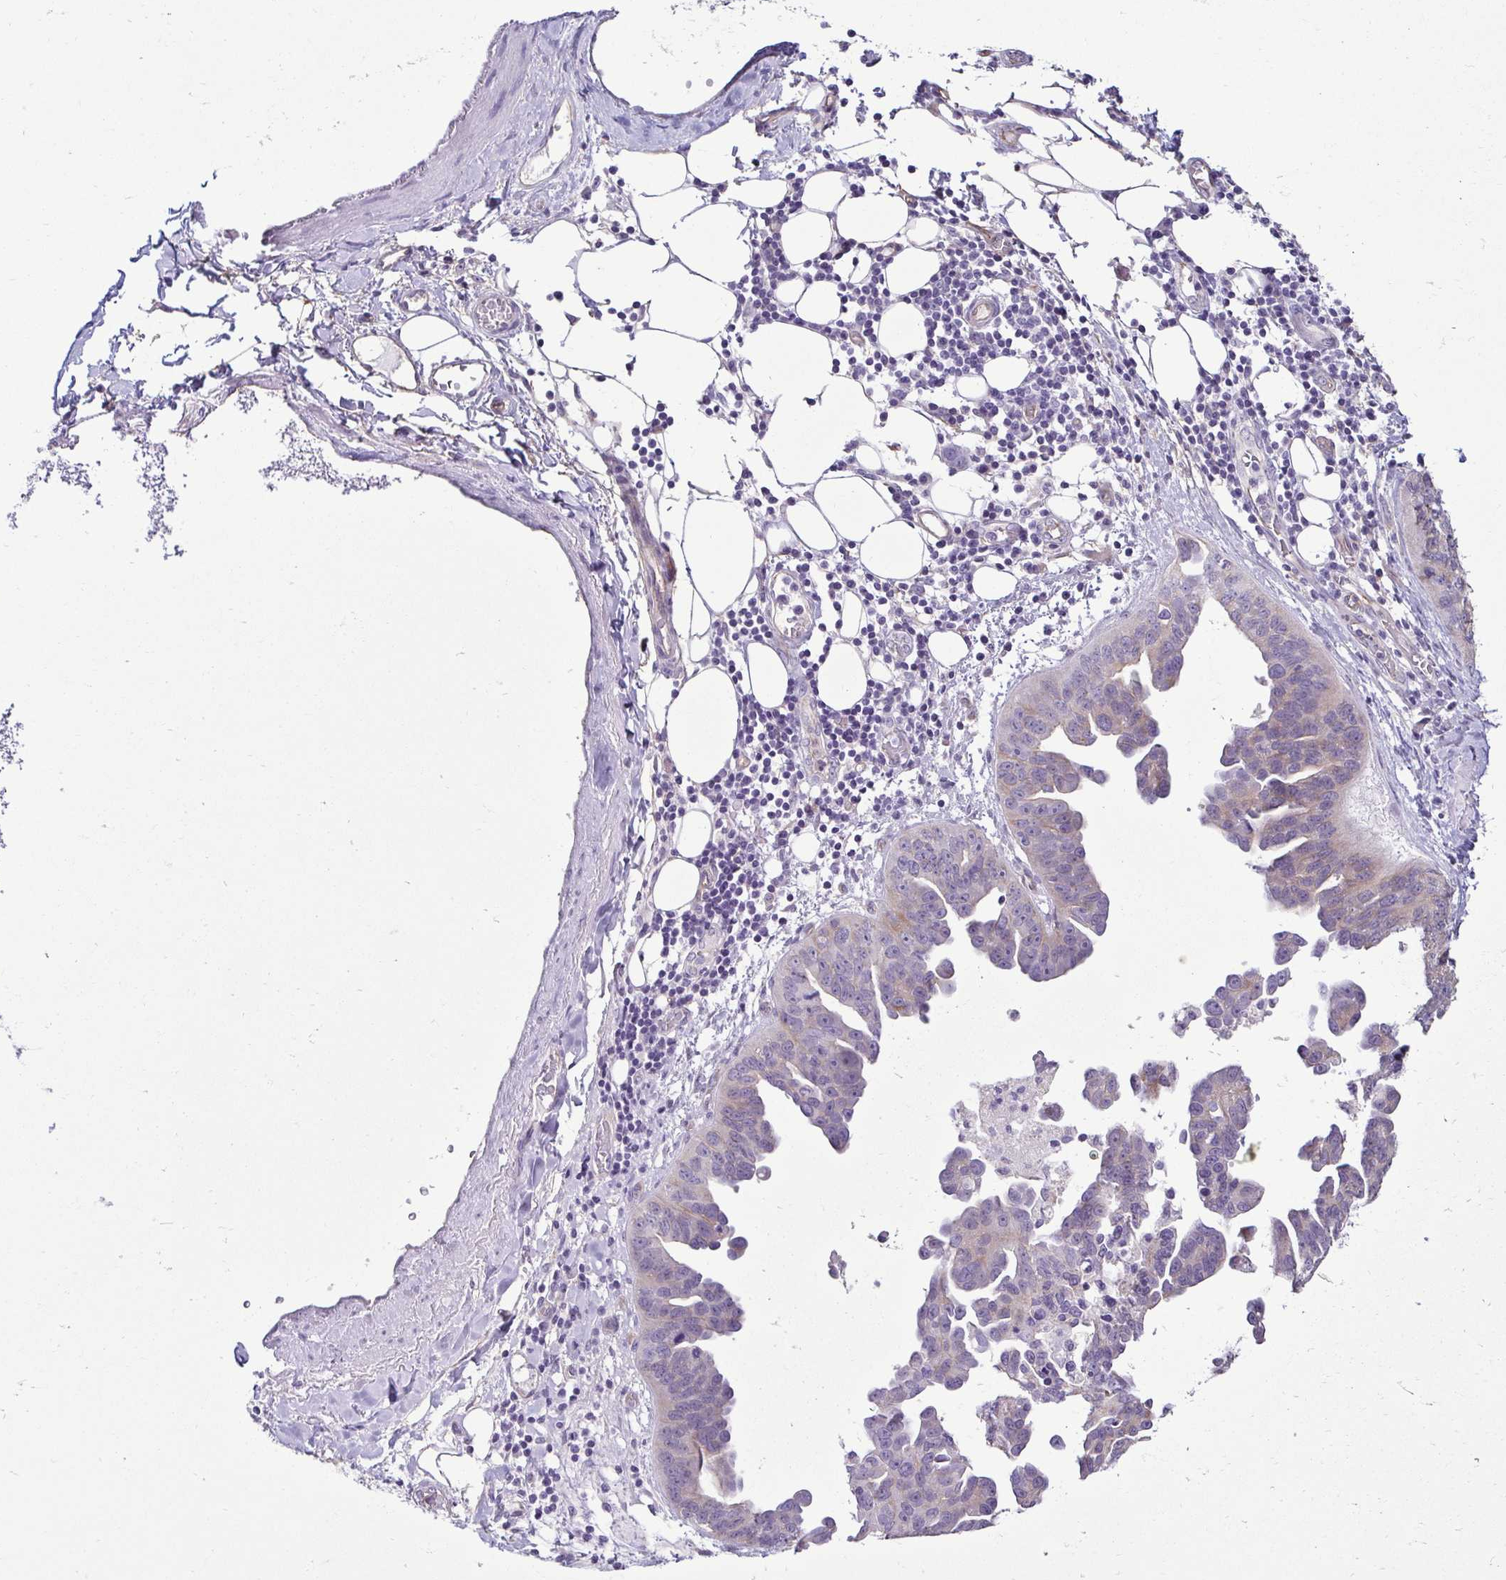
{"staining": {"intensity": "negative", "quantity": "none", "location": "none"}, "tissue": "ovarian cancer", "cell_type": "Tumor cells", "image_type": "cancer", "snomed": [{"axis": "morphology", "description": "Cystadenocarcinoma, serous, NOS"}, {"axis": "topography", "description": "Ovary"}], "caption": "Ovarian cancer (serous cystadenocarcinoma) was stained to show a protein in brown. There is no significant expression in tumor cells.", "gene": "CASP14", "patient": {"sex": "female", "age": 75}}